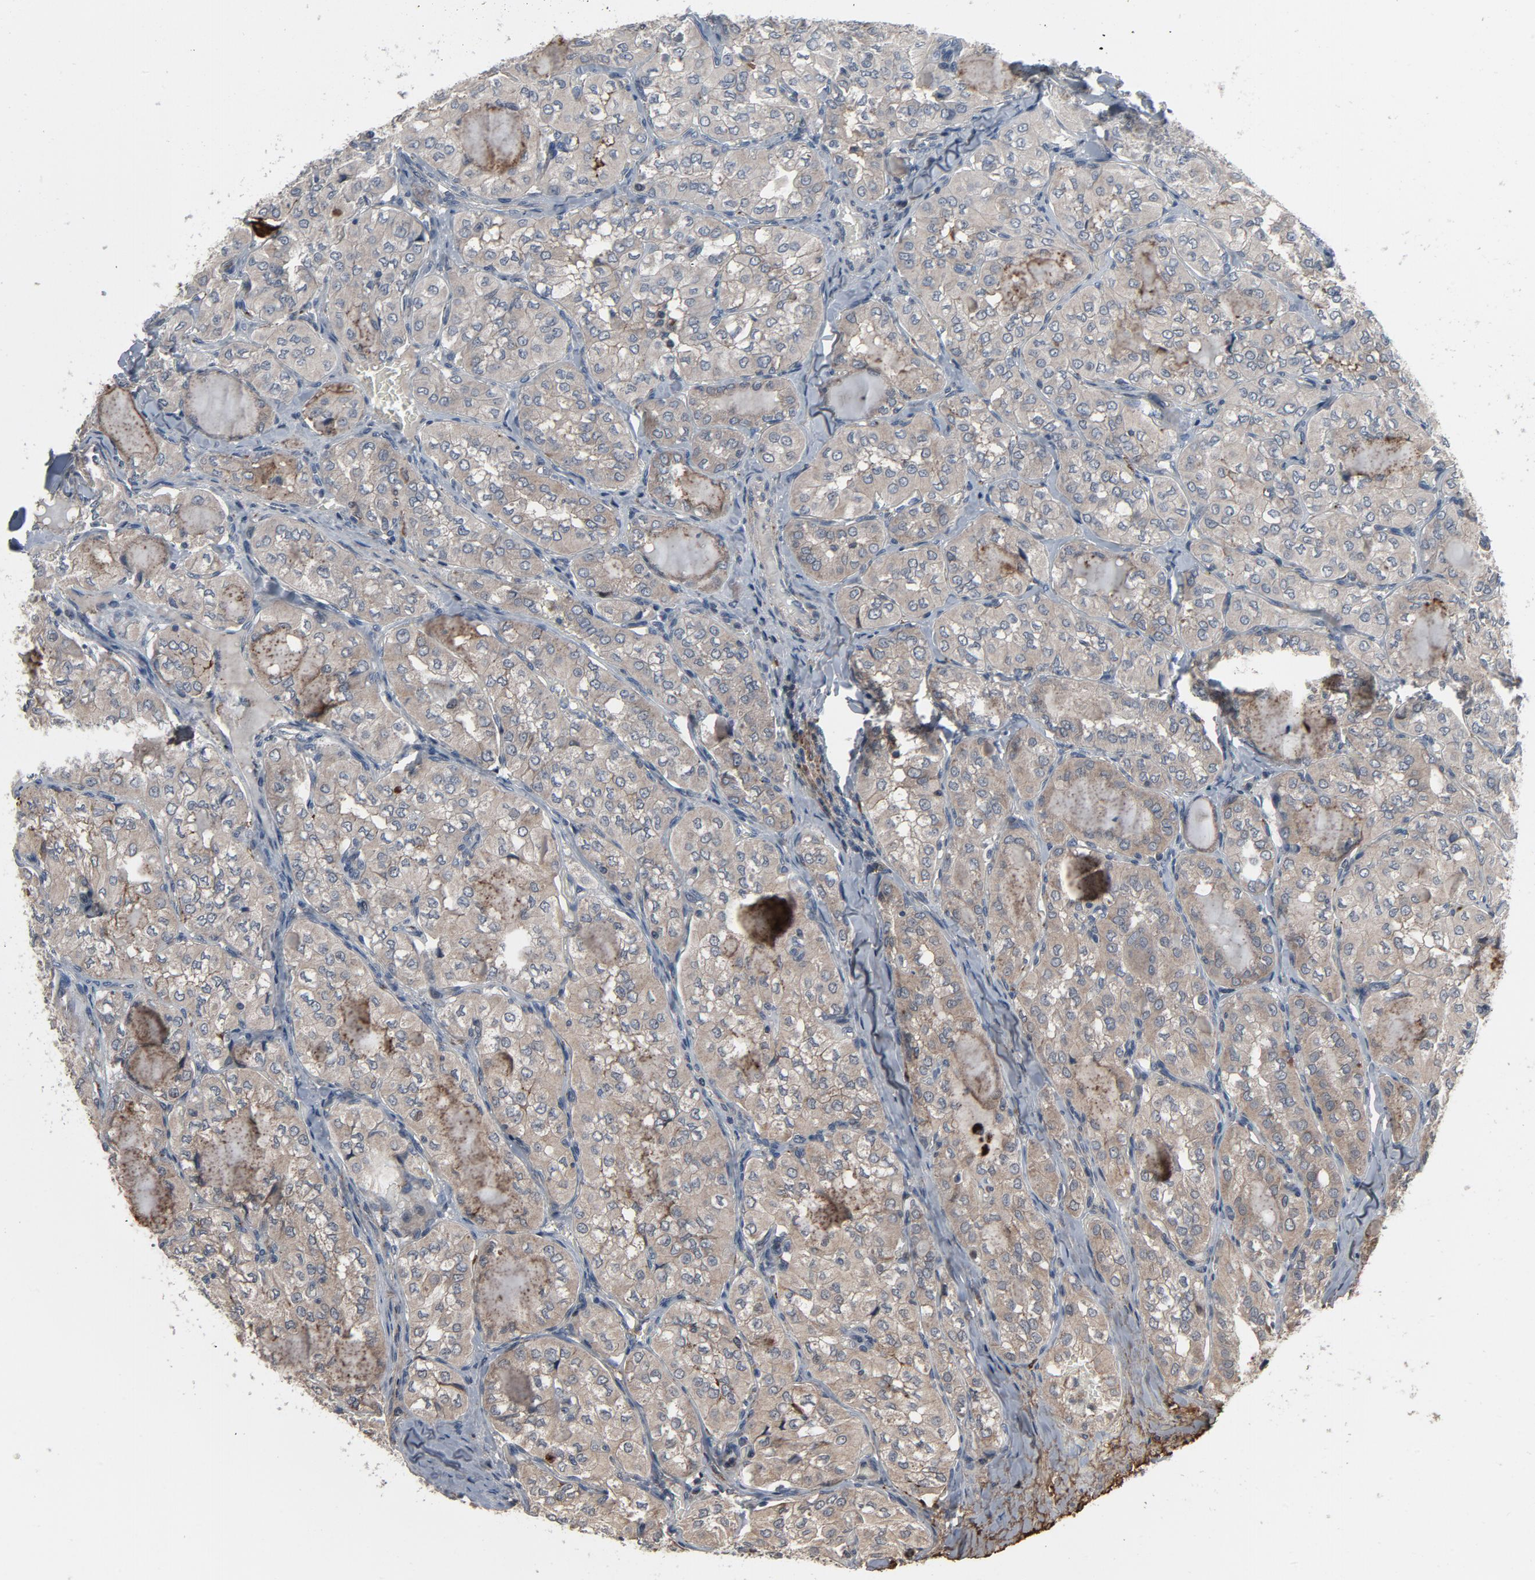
{"staining": {"intensity": "negative", "quantity": "none", "location": "none"}, "tissue": "thyroid cancer", "cell_type": "Tumor cells", "image_type": "cancer", "snomed": [{"axis": "morphology", "description": "Papillary adenocarcinoma, NOS"}, {"axis": "topography", "description": "Thyroid gland"}], "caption": "High power microscopy micrograph of an IHC histopathology image of thyroid cancer, revealing no significant positivity in tumor cells.", "gene": "PDZD4", "patient": {"sex": "male", "age": 20}}